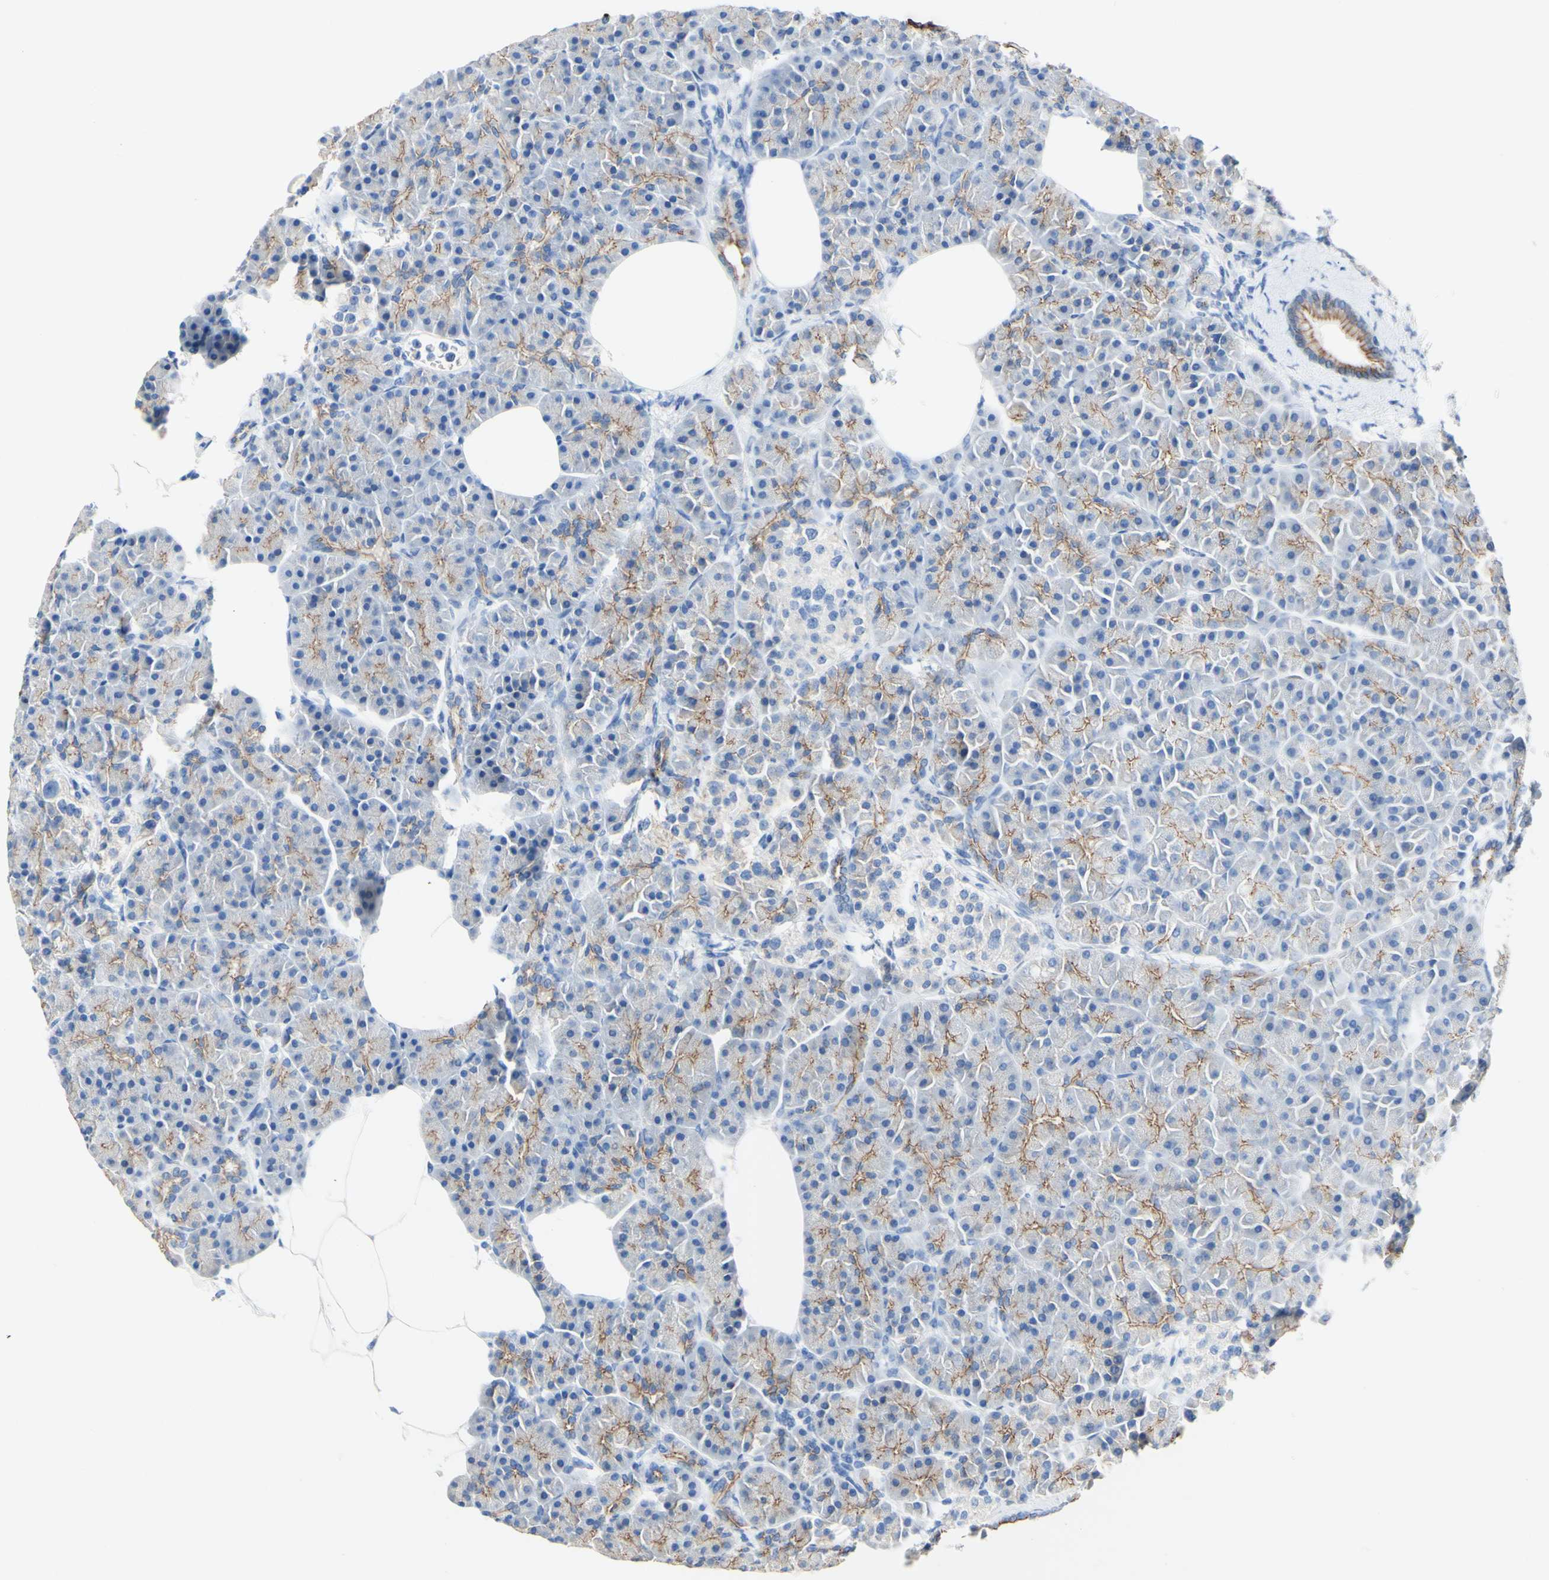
{"staining": {"intensity": "moderate", "quantity": ">75%", "location": "cytoplasmic/membranous"}, "tissue": "pancreas", "cell_type": "Exocrine glandular cells", "image_type": "normal", "snomed": [{"axis": "morphology", "description": "Normal tissue, NOS"}, {"axis": "topography", "description": "Pancreas"}], "caption": "Pancreas stained with immunohistochemistry reveals moderate cytoplasmic/membranous expression in approximately >75% of exocrine glandular cells. The staining is performed using DAB brown chromogen to label protein expression. The nuclei are counter-stained blue using hematoxylin.", "gene": "DSC2", "patient": {"sex": "female", "age": 70}}